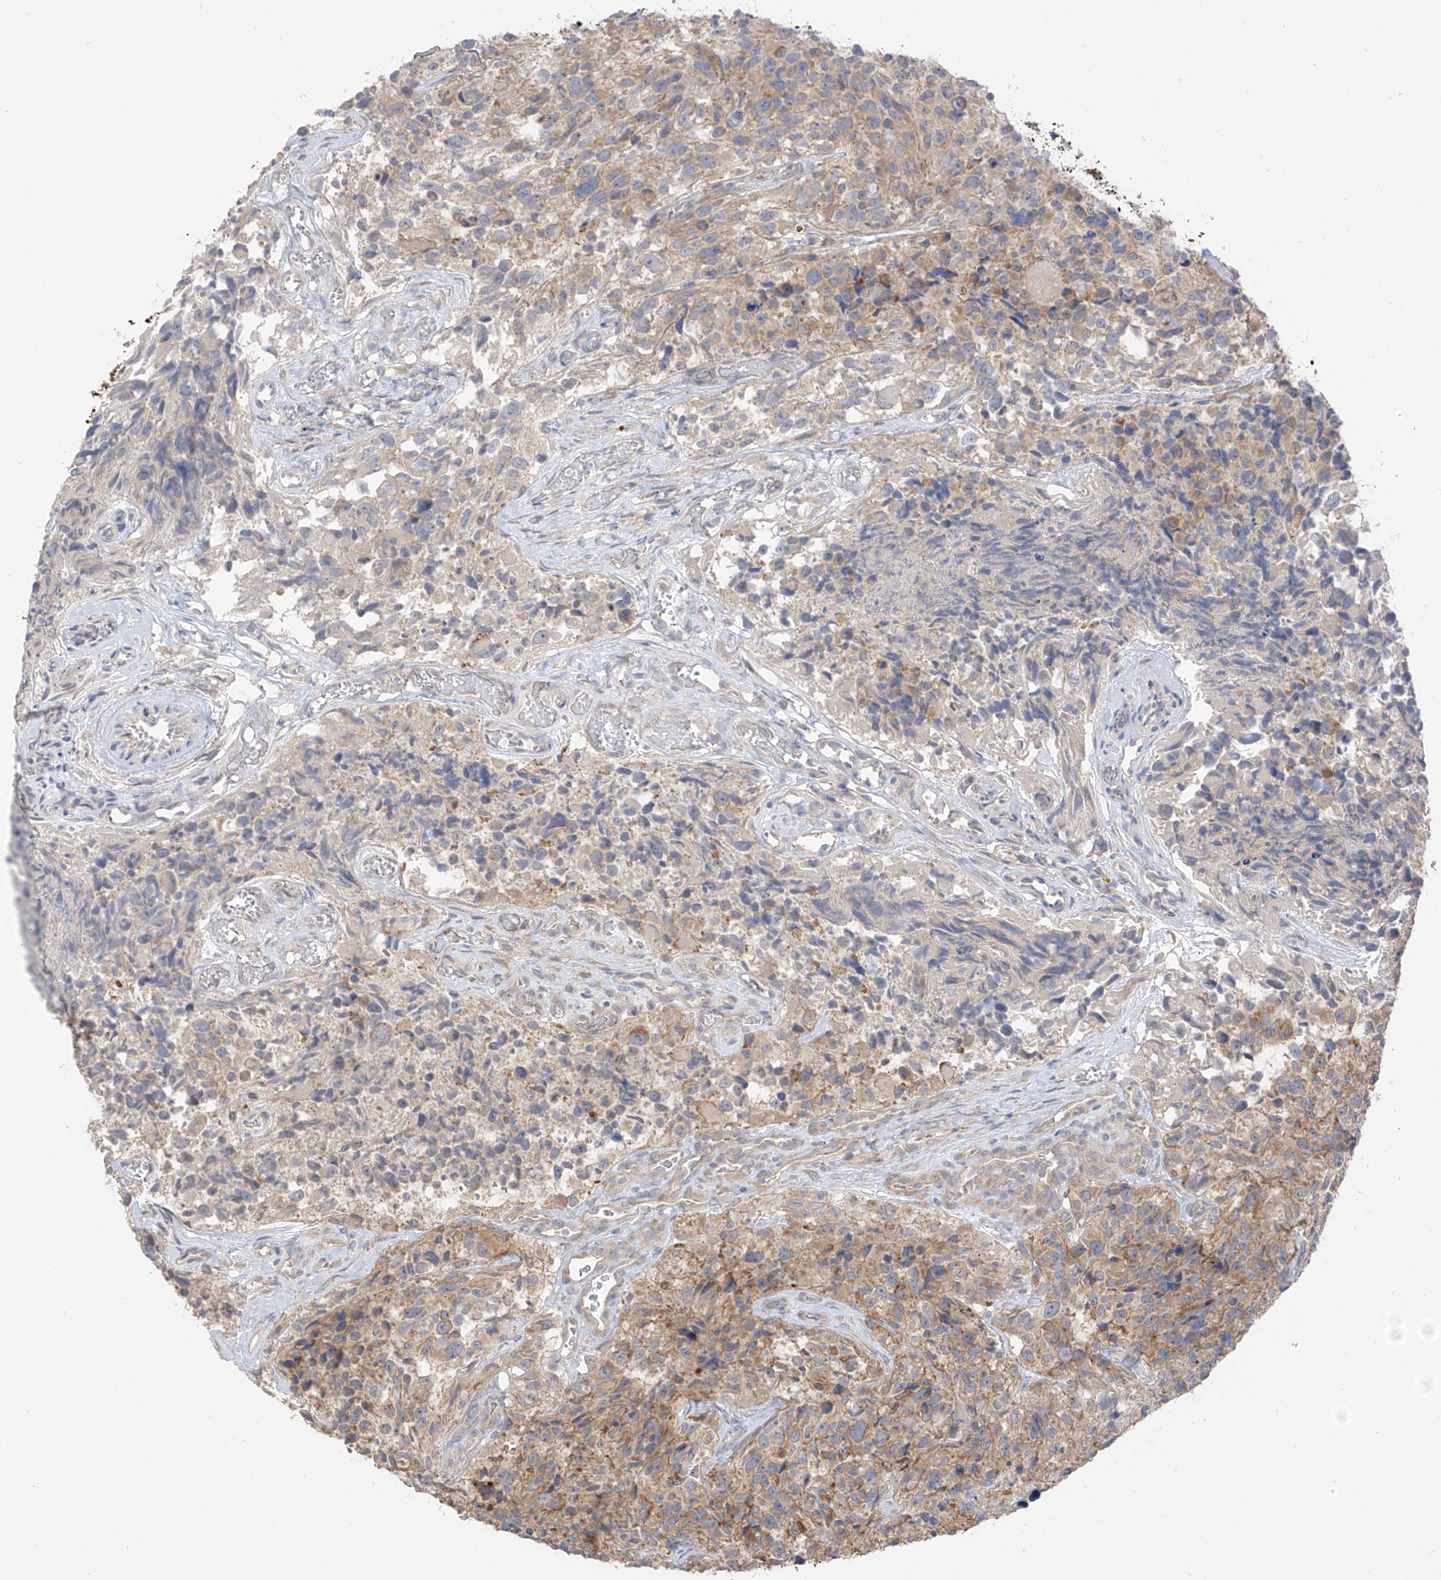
{"staining": {"intensity": "weak", "quantity": "25%-75%", "location": "cytoplasmic/membranous"}, "tissue": "glioma", "cell_type": "Tumor cells", "image_type": "cancer", "snomed": [{"axis": "morphology", "description": "Glioma, malignant, High grade"}, {"axis": "topography", "description": "Brain"}], "caption": "An image showing weak cytoplasmic/membranous expression in approximately 25%-75% of tumor cells in glioma, as visualized by brown immunohistochemical staining.", "gene": "NALCN", "patient": {"sex": "male", "age": 69}}